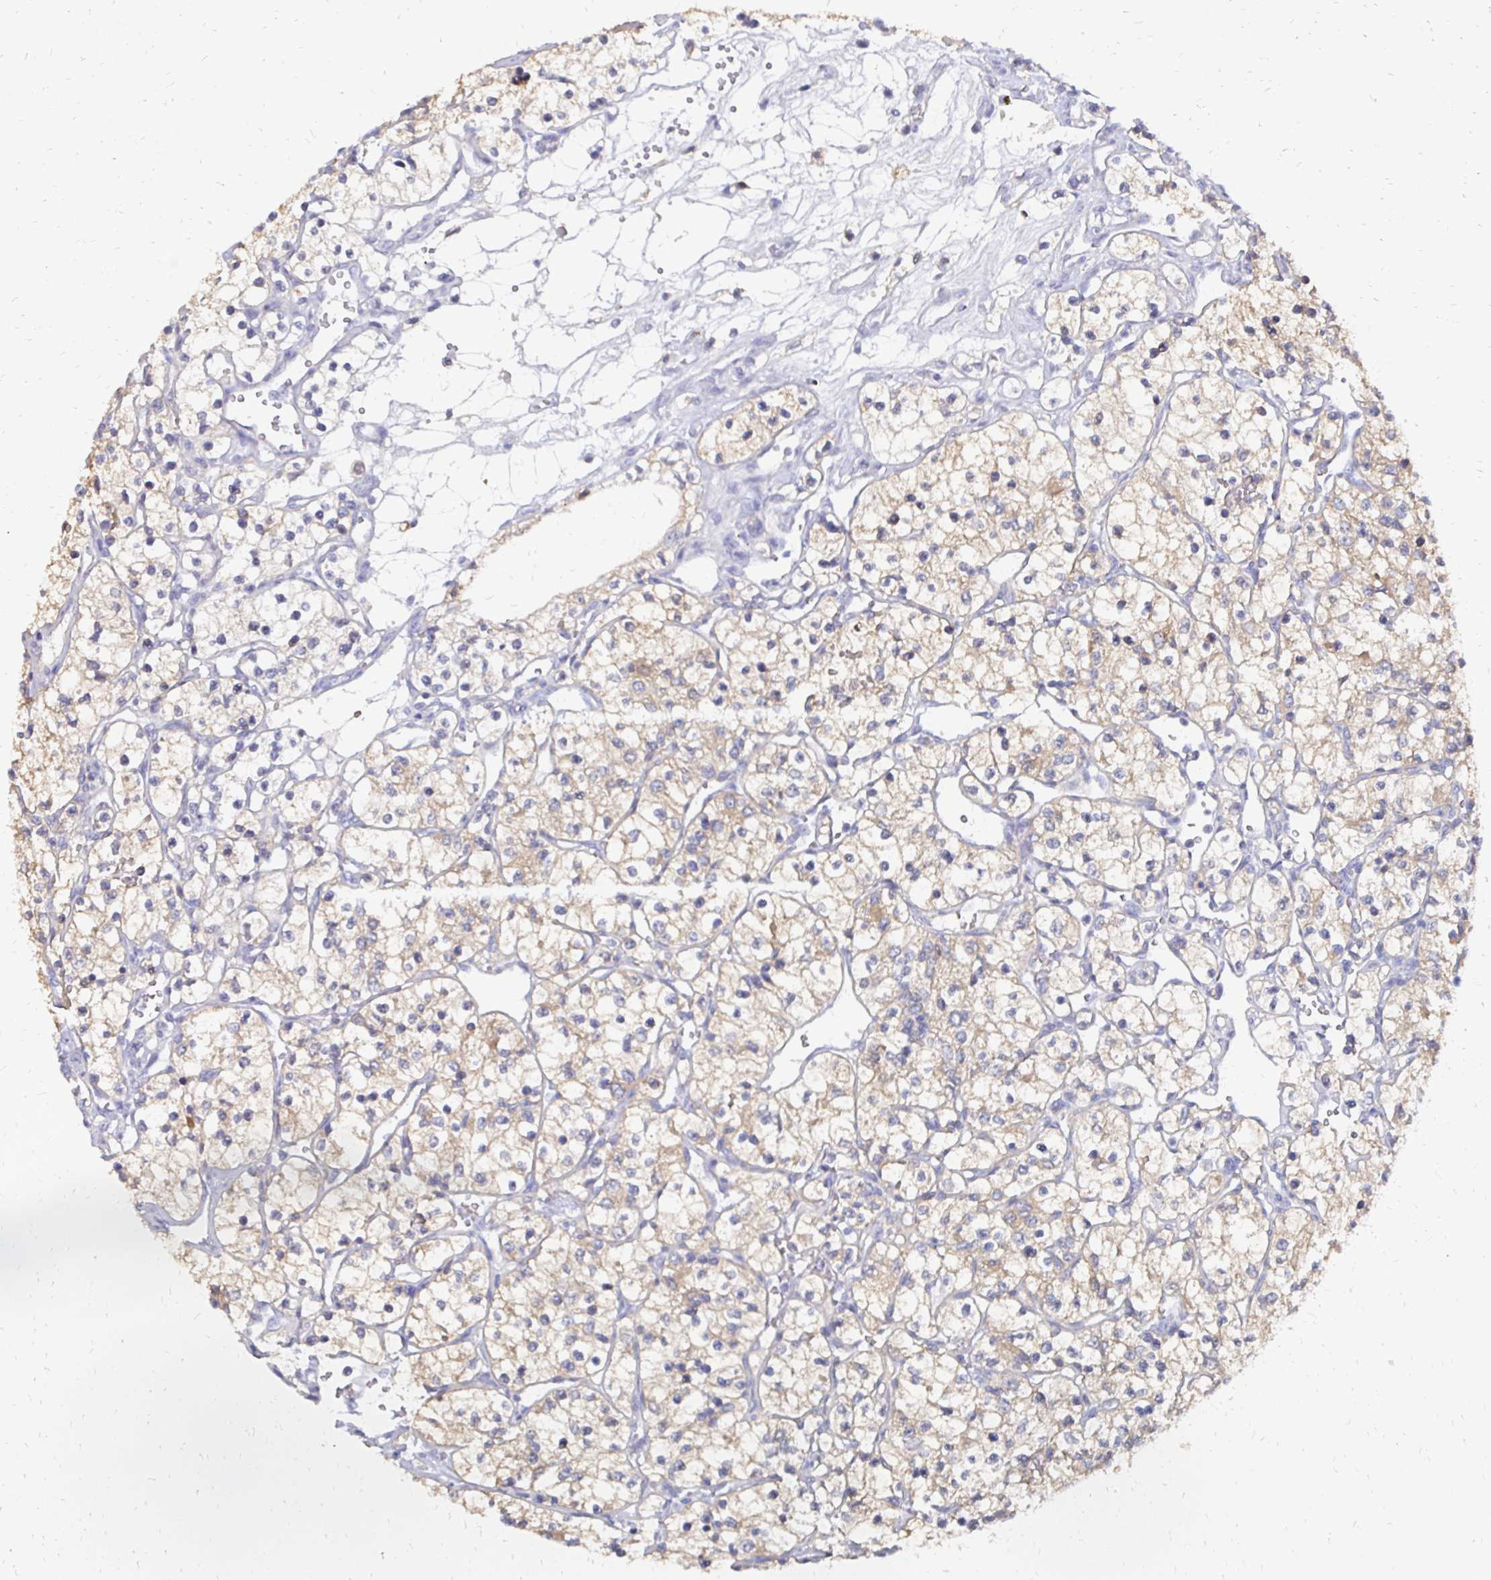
{"staining": {"intensity": "weak", "quantity": ">75%", "location": "cytoplasmic/membranous"}, "tissue": "renal cancer", "cell_type": "Tumor cells", "image_type": "cancer", "snomed": [{"axis": "morphology", "description": "Adenocarcinoma, NOS"}, {"axis": "topography", "description": "Kidney"}], "caption": "Brown immunohistochemical staining in human renal adenocarcinoma exhibits weak cytoplasmic/membranous positivity in about >75% of tumor cells.", "gene": "SYCP3", "patient": {"sex": "female", "age": 69}}